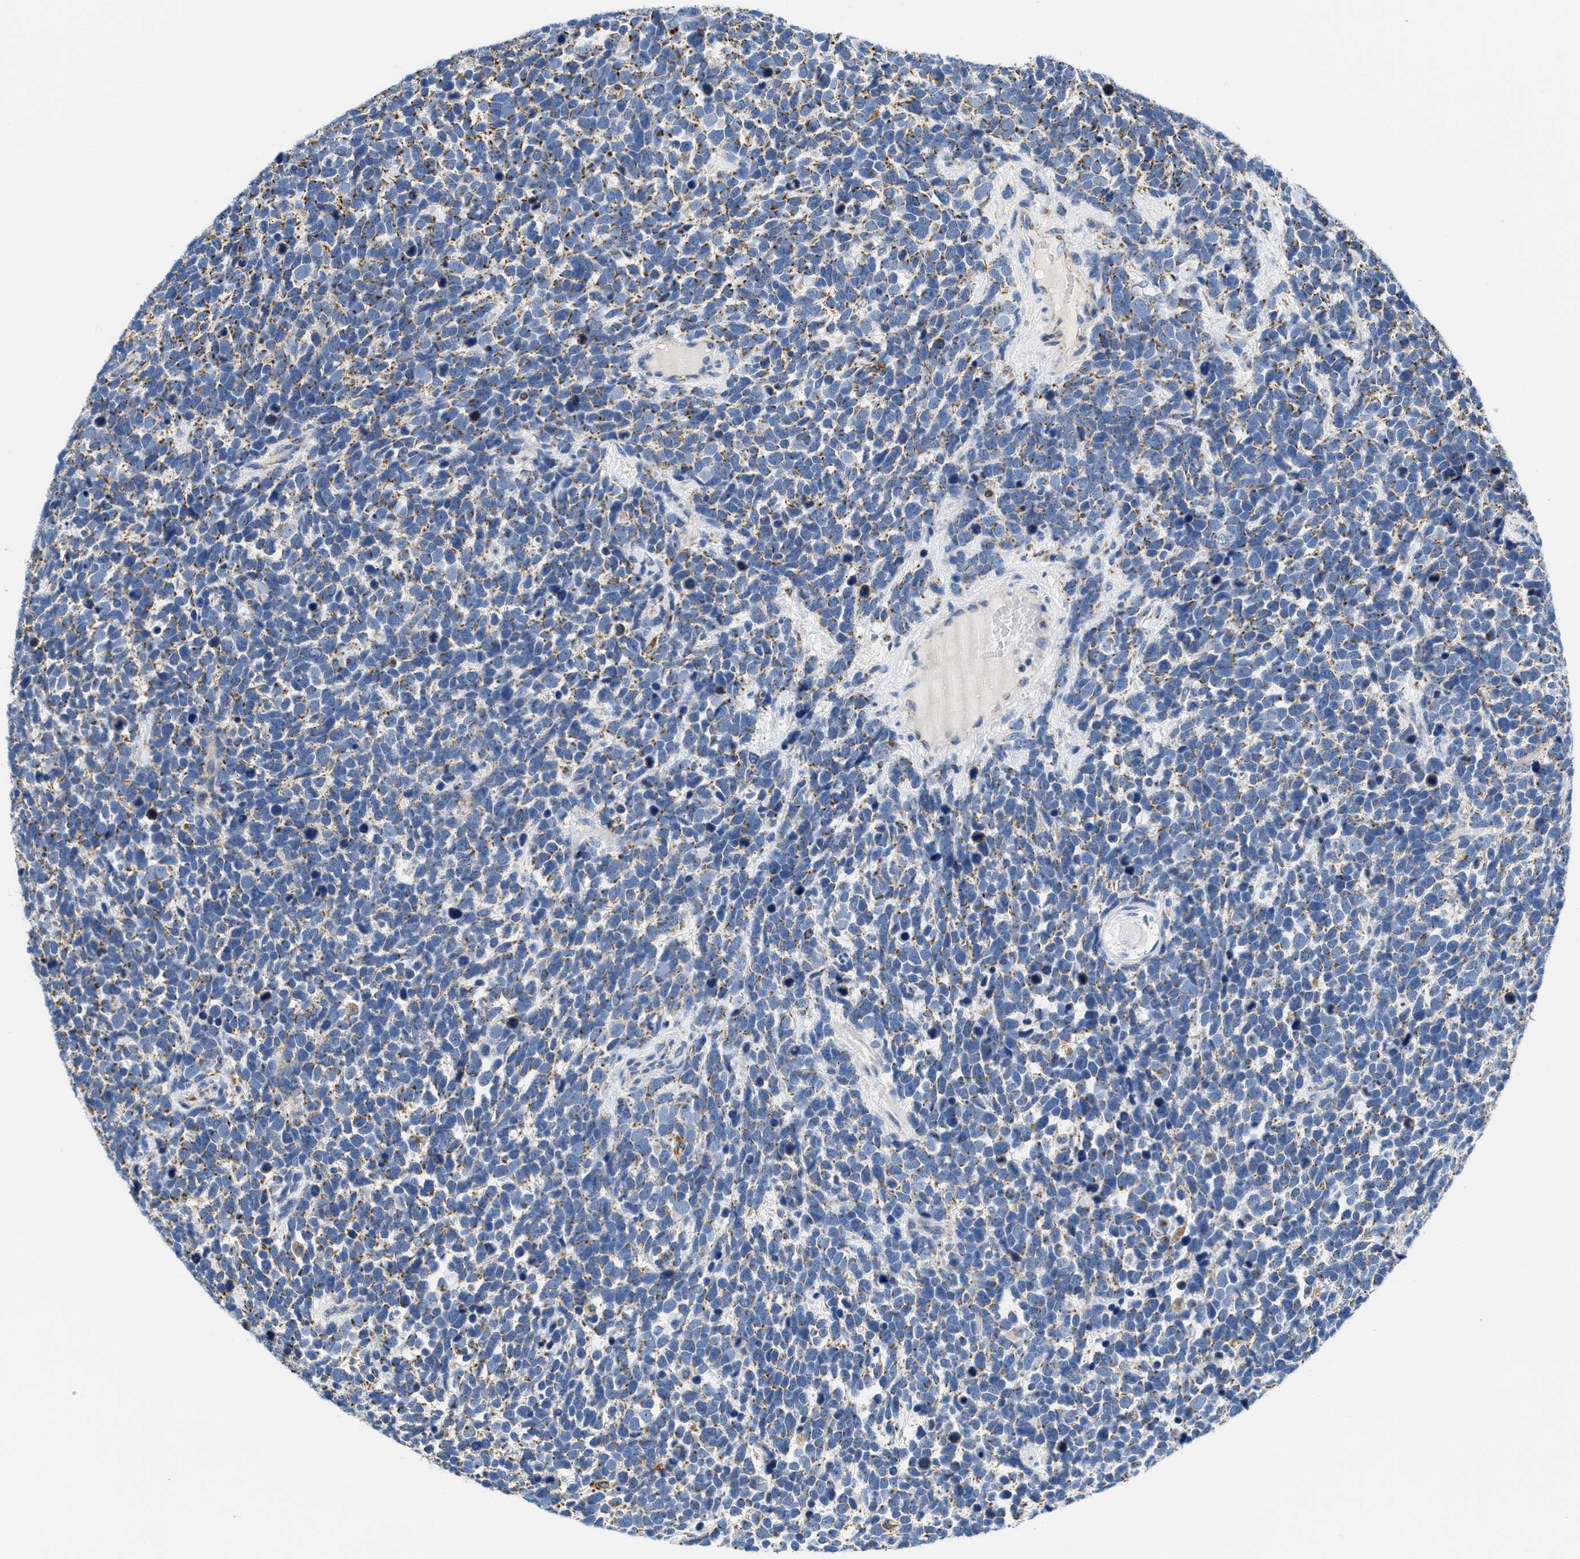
{"staining": {"intensity": "moderate", "quantity": "25%-75%", "location": "cytoplasmic/membranous"}, "tissue": "urothelial cancer", "cell_type": "Tumor cells", "image_type": "cancer", "snomed": [{"axis": "morphology", "description": "Urothelial carcinoma, High grade"}, {"axis": "topography", "description": "Urinary bladder"}], "caption": "Protein expression by IHC exhibits moderate cytoplasmic/membranous expression in approximately 25%-75% of tumor cells in high-grade urothelial carcinoma. The staining was performed using DAB to visualize the protein expression in brown, while the nuclei were stained in blue with hematoxylin (Magnification: 20x).", "gene": "KCNJ5", "patient": {"sex": "female", "age": 82}}